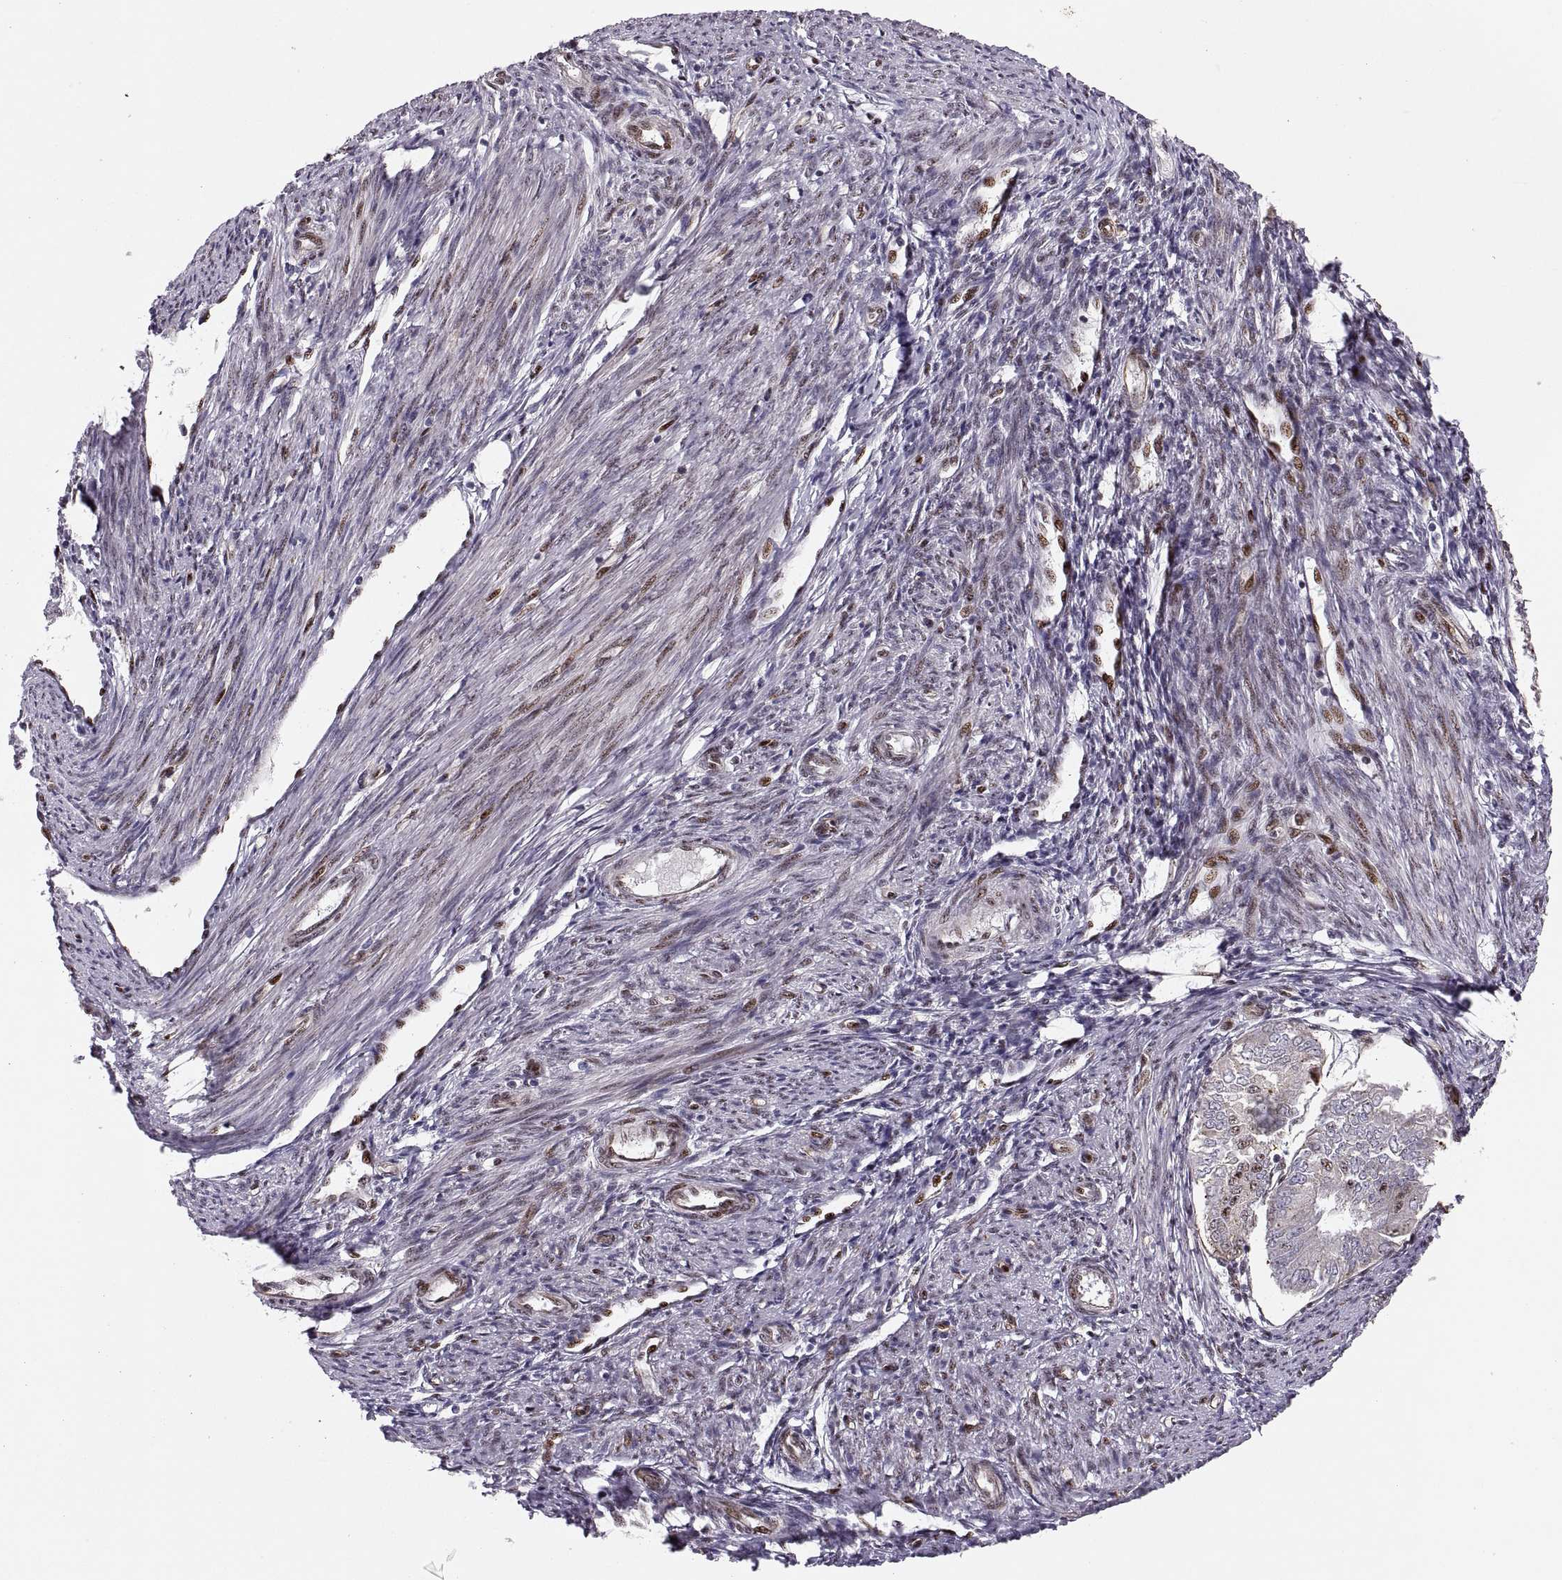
{"staining": {"intensity": "strong", "quantity": "<25%", "location": "nuclear"}, "tissue": "endometrial cancer", "cell_type": "Tumor cells", "image_type": "cancer", "snomed": [{"axis": "morphology", "description": "Adenocarcinoma, NOS"}, {"axis": "topography", "description": "Endometrium"}], "caption": "The image exhibits immunohistochemical staining of endometrial cancer (adenocarcinoma). There is strong nuclear positivity is identified in approximately <25% of tumor cells. (DAB = brown stain, brightfield microscopy at high magnification).", "gene": "ZCCHC17", "patient": {"sex": "female", "age": 58}}